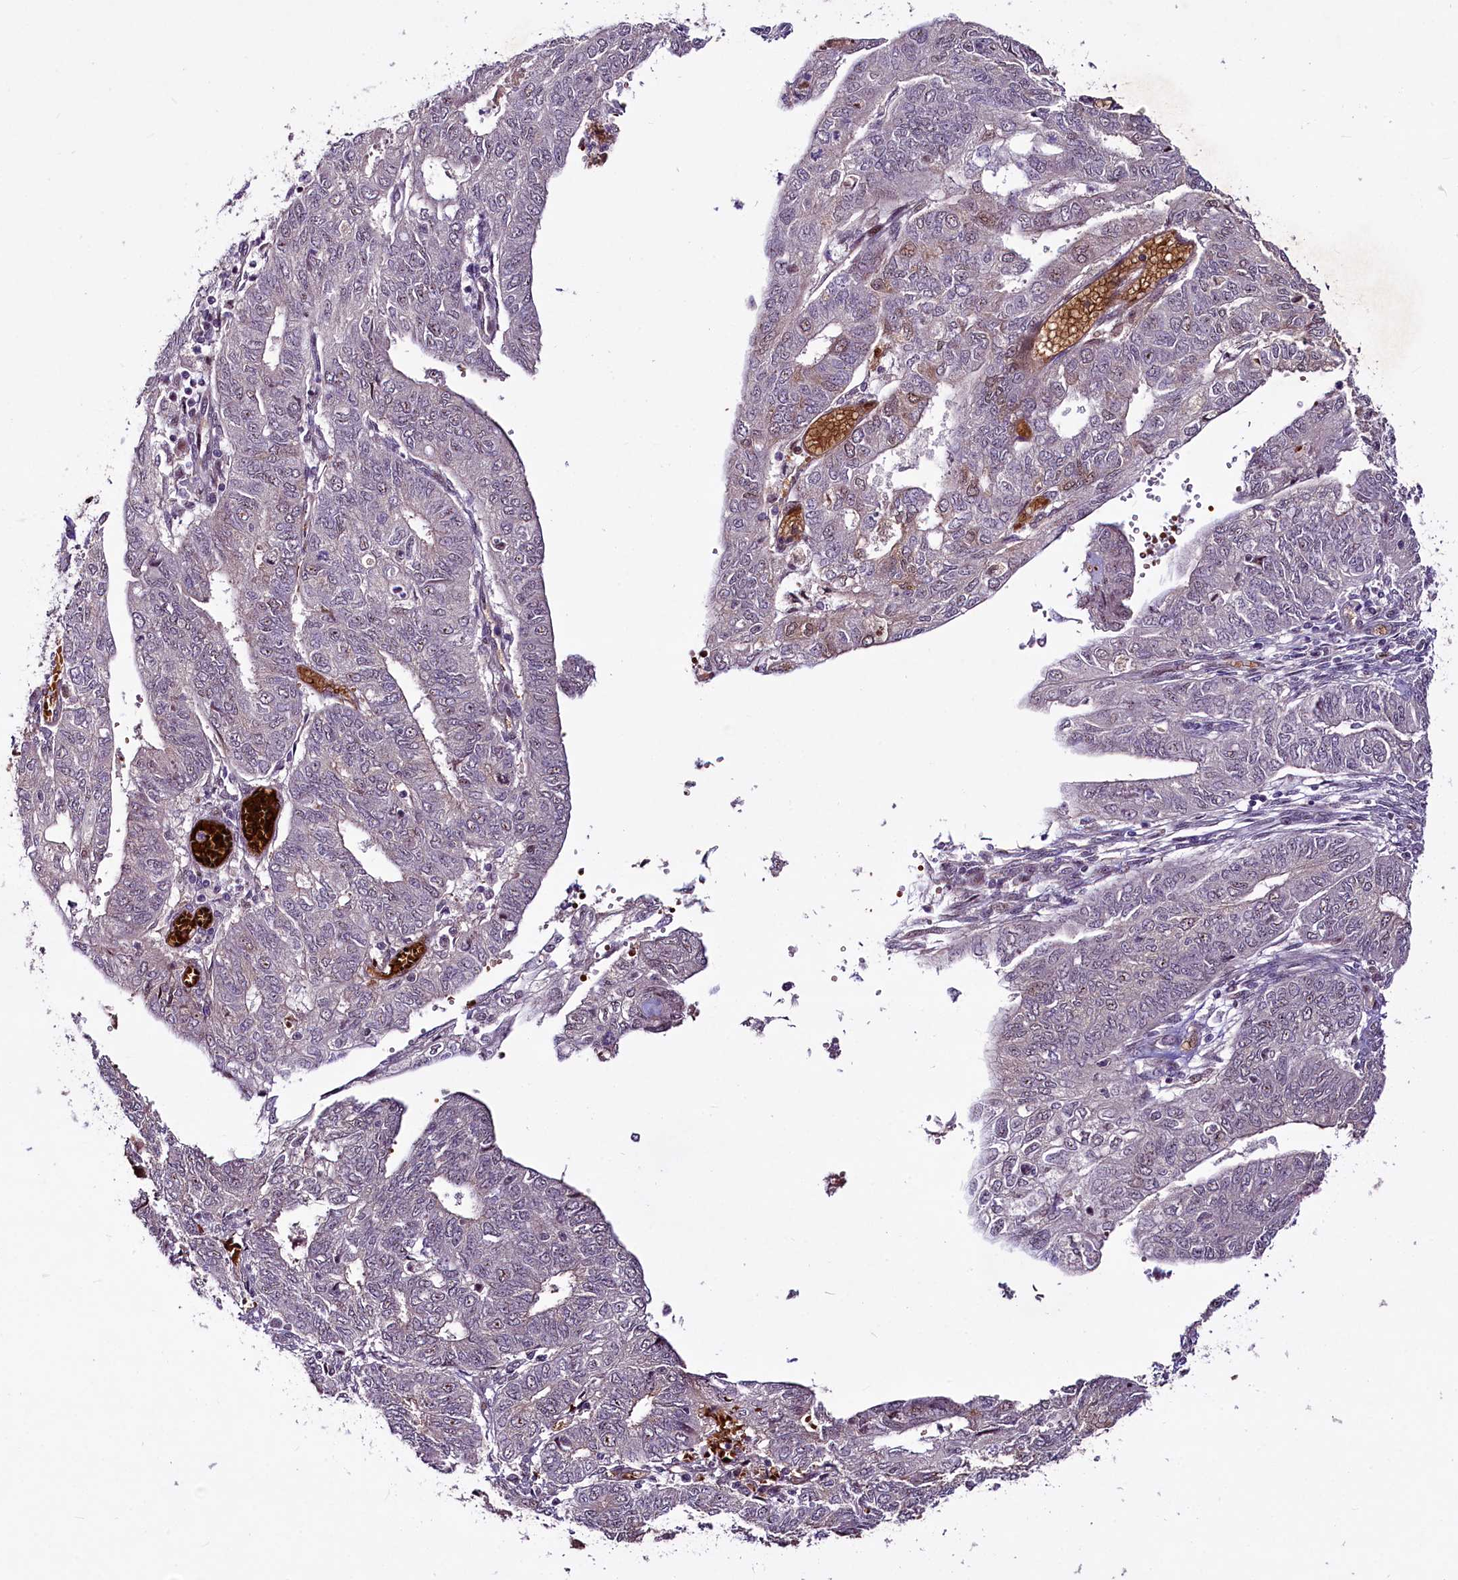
{"staining": {"intensity": "negative", "quantity": "none", "location": "none"}, "tissue": "endometrial cancer", "cell_type": "Tumor cells", "image_type": "cancer", "snomed": [{"axis": "morphology", "description": "Adenocarcinoma, NOS"}, {"axis": "topography", "description": "Endometrium"}], "caption": "Image shows no protein staining in tumor cells of endometrial cancer (adenocarcinoma) tissue.", "gene": "SUSD3", "patient": {"sex": "female", "age": 68}}